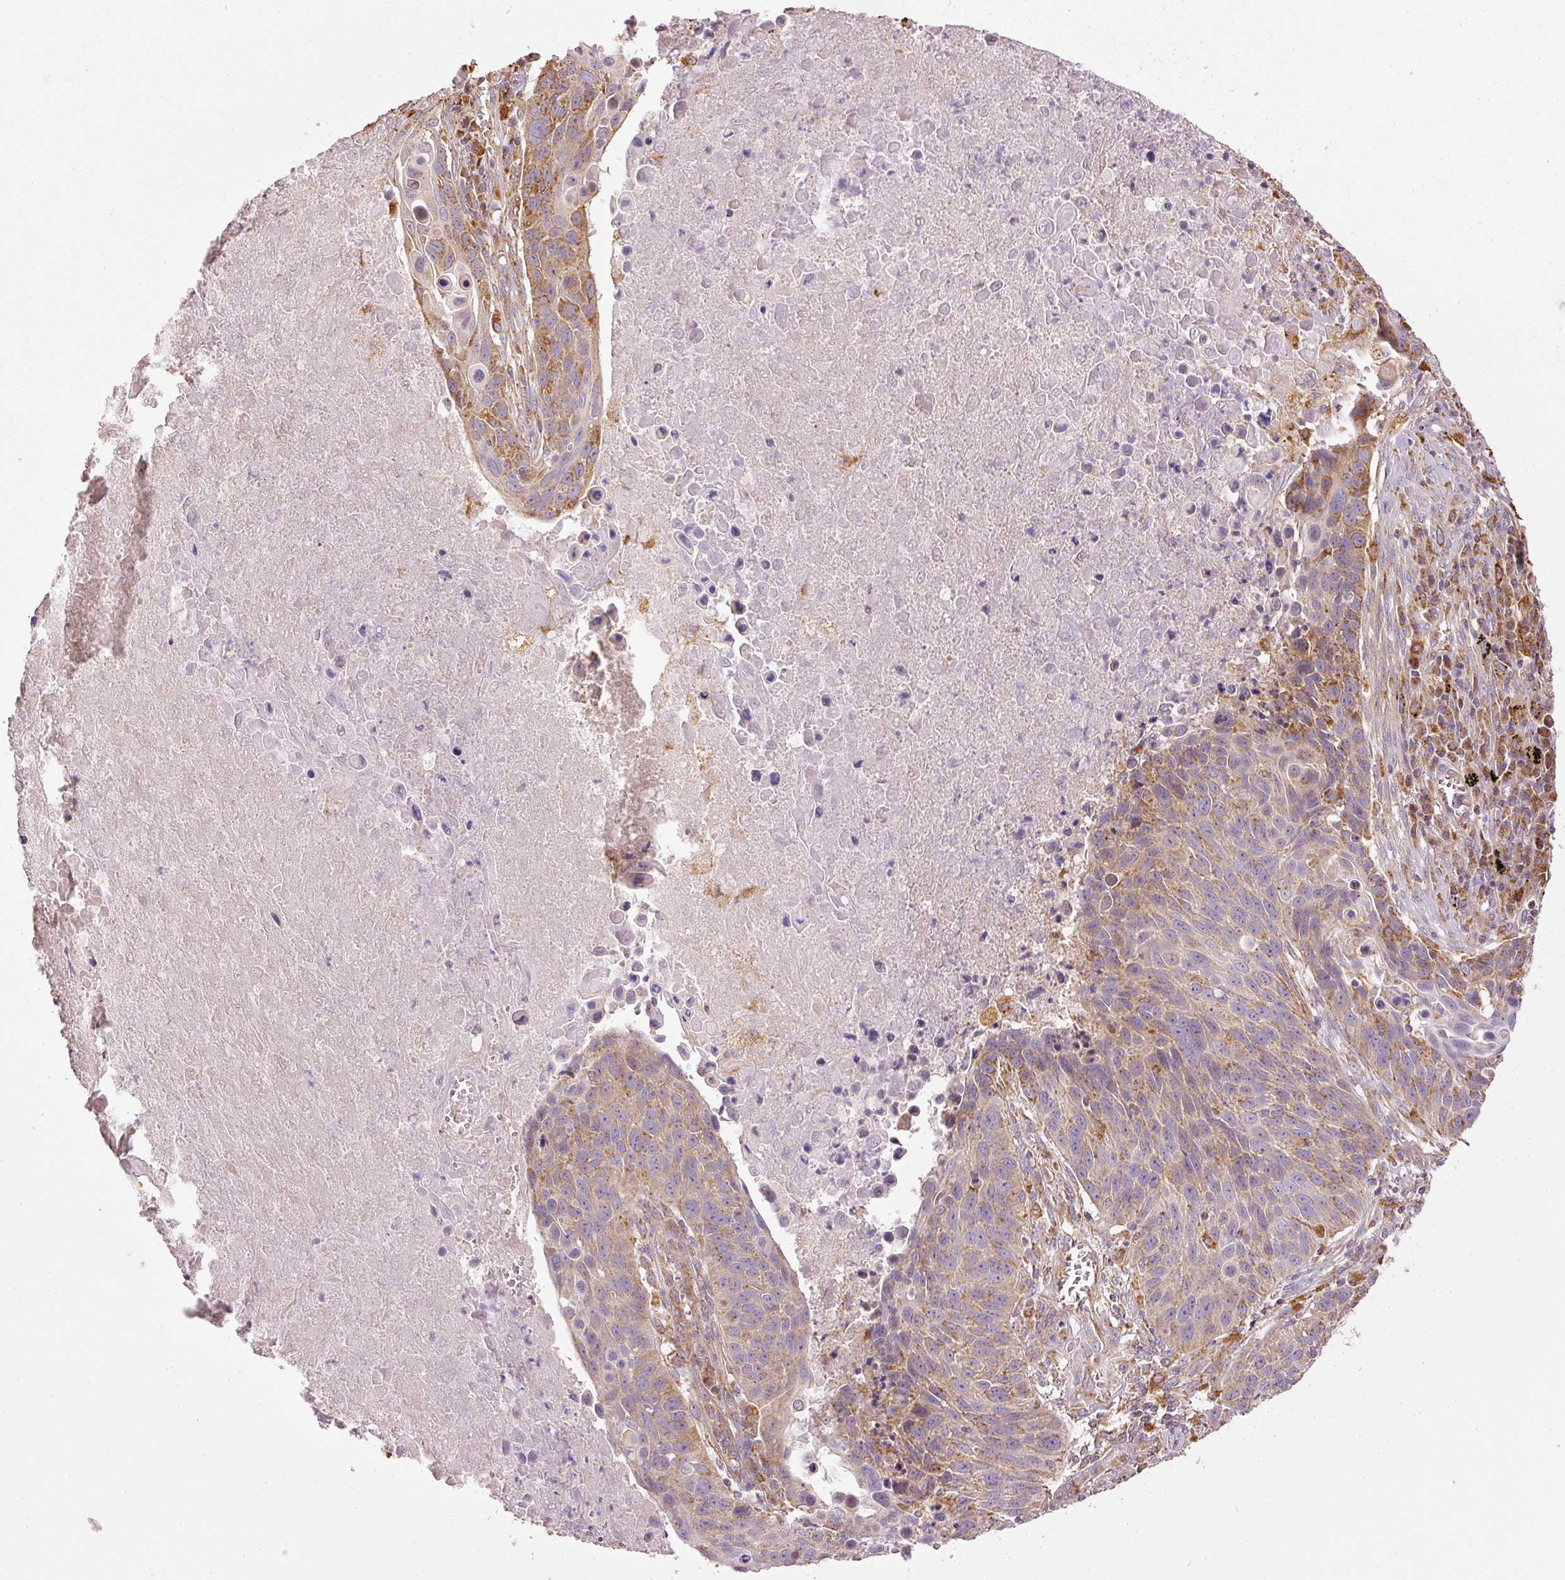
{"staining": {"intensity": "moderate", "quantity": "25%-75%", "location": "cytoplasmic/membranous"}, "tissue": "lung cancer", "cell_type": "Tumor cells", "image_type": "cancer", "snomed": [{"axis": "morphology", "description": "Squamous cell carcinoma, NOS"}, {"axis": "topography", "description": "Lung"}], "caption": "Protein analysis of lung cancer (squamous cell carcinoma) tissue exhibits moderate cytoplasmic/membranous staining in approximately 25%-75% of tumor cells. (Brightfield microscopy of DAB IHC at high magnification).", "gene": "MTHFD1L", "patient": {"sex": "male", "age": 78}}